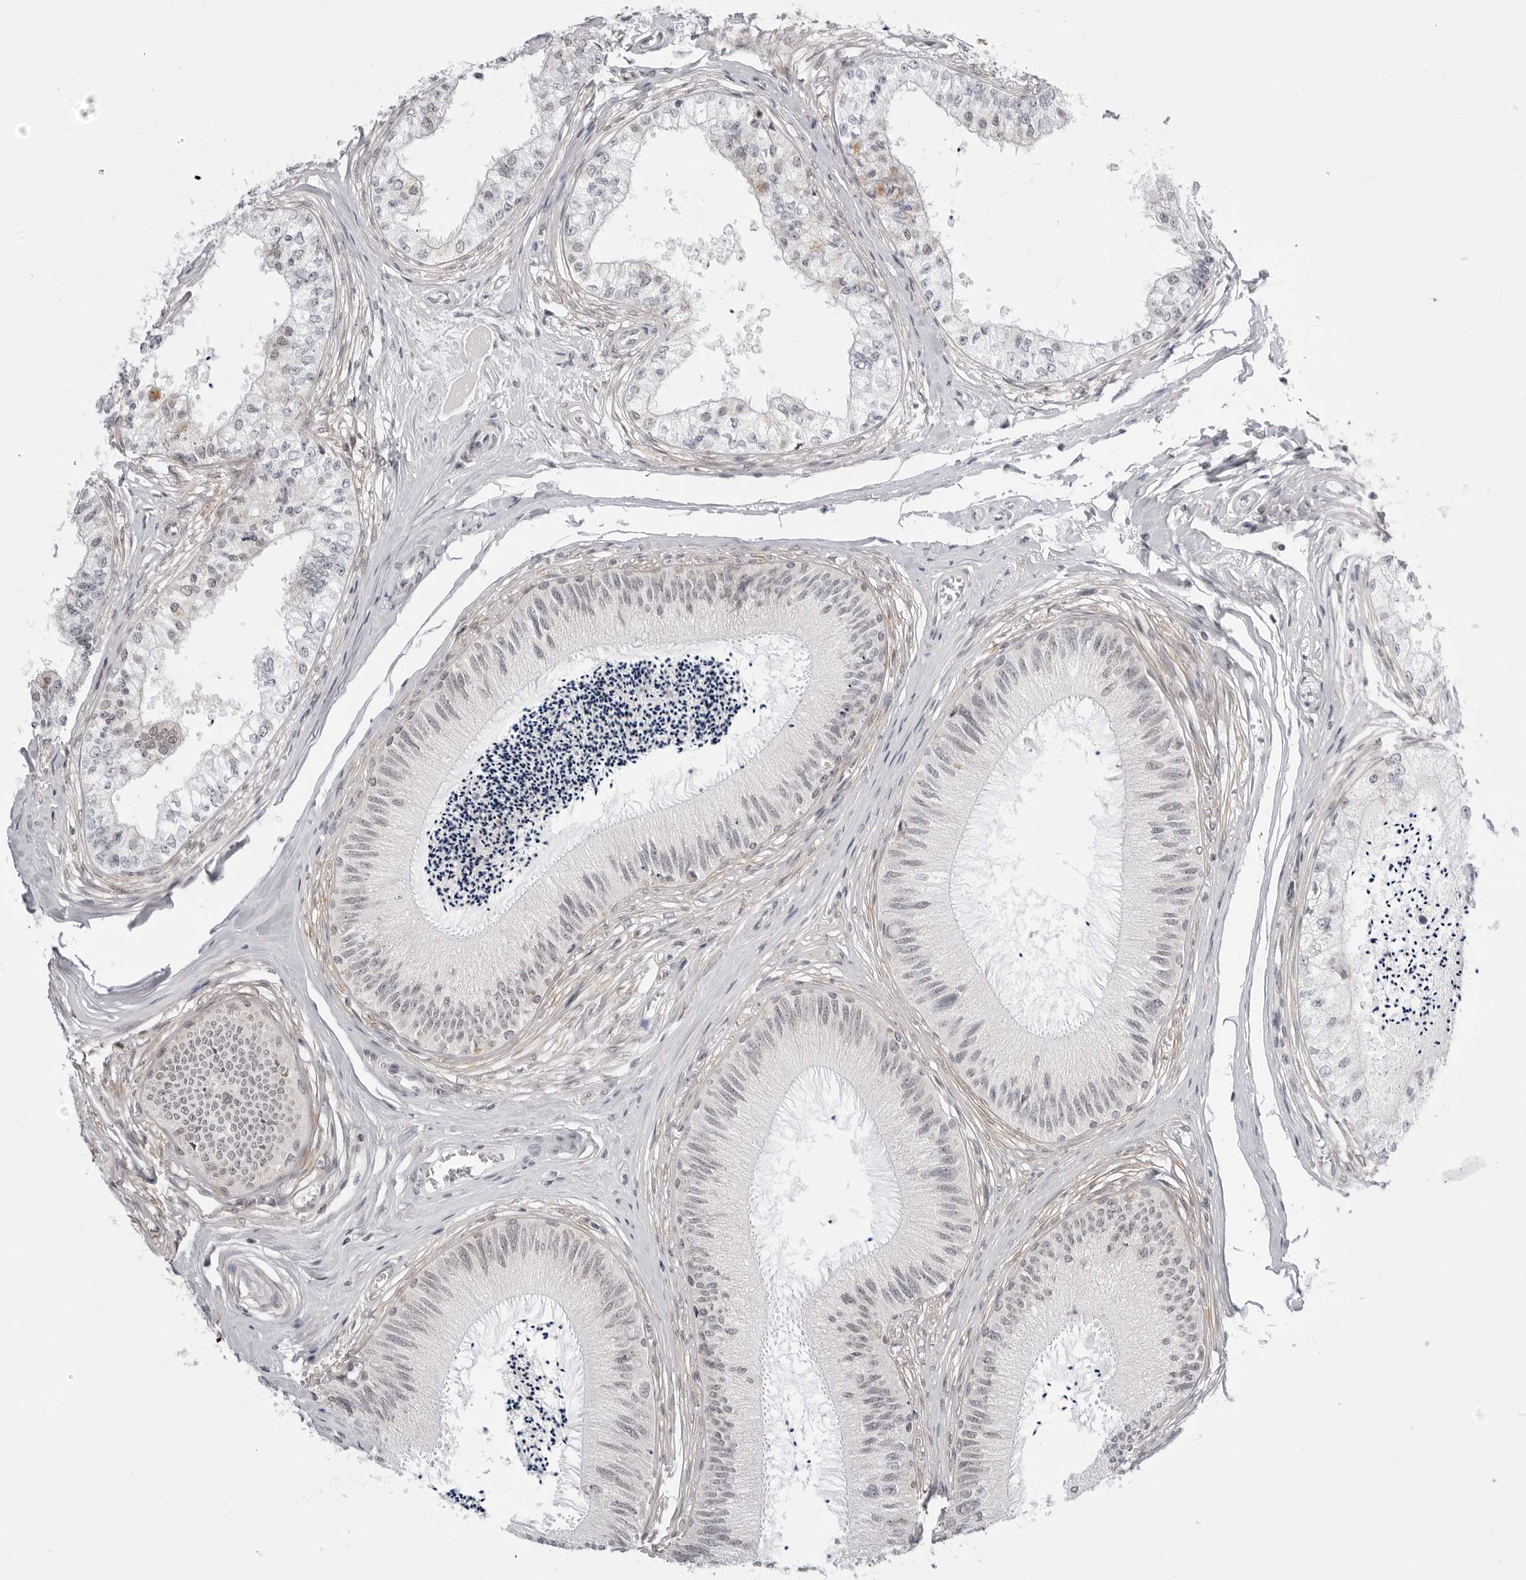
{"staining": {"intensity": "weak", "quantity": "25%-75%", "location": "cytoplasmic/membranous,nuclear"}, "tissue": "epididymis", "cell_type": "Glandular cells", "image_type": "normal", "snomed": [{"axis": "morphology", "description": "Normal tissue, NOS"}, {"axis": "topography", "description": "Epididymis"}], "caption": "Immunohistochemistry (IHC) of benign epididymis exhibits low levels of weak cytoplasmic/membranous,nuclear staining in about 25%-75% of glandular cells.", "gene": "PPP2R5C", "patient": {"sex": "male", "age": 79}}